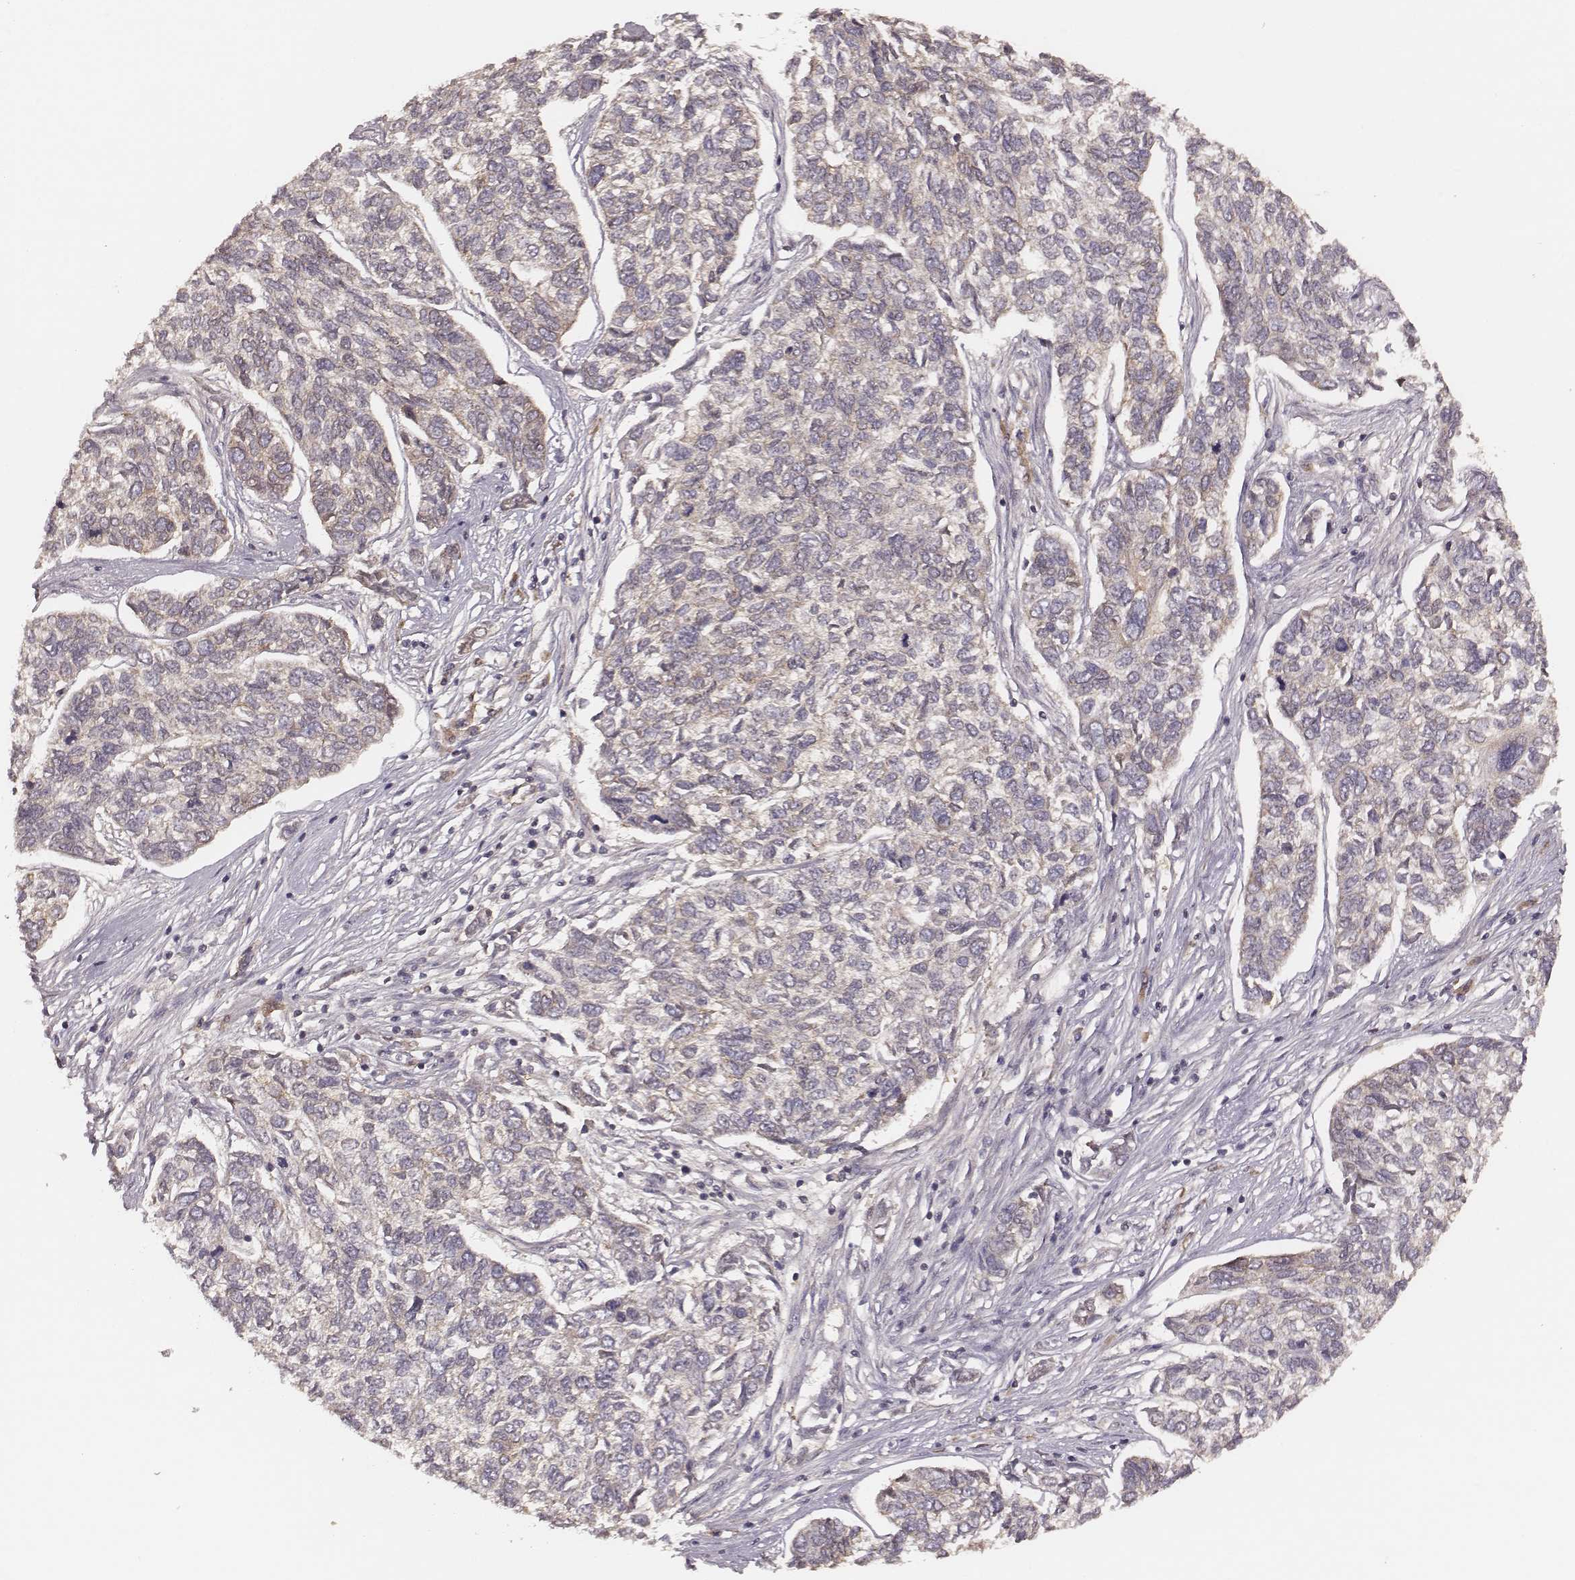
{"staining": {"intensity": "negative", "quantity": "none", "location": "none"}, "tissue": "skin cancer", "cell_type": "Tumor cells", "image_type": "cancer", "snomed": [{"axis": "morphology", "description": "Basal cell carcinoma"}, {"axis": "topography", "description": "Skin"}], "caption": "An immunohistochemistry micrograph of skin basal cell carcinoma is shown. There is no staining in tumor cells of skin basal cell carcinoma. Brightfield microscopy of immunohistochemistry (IHC) stained with DAB (brown) and hematoxylin (blue), captured at high magnification.", "gene": "CARS1", "patient": {"sex": "female", "age": 65}}